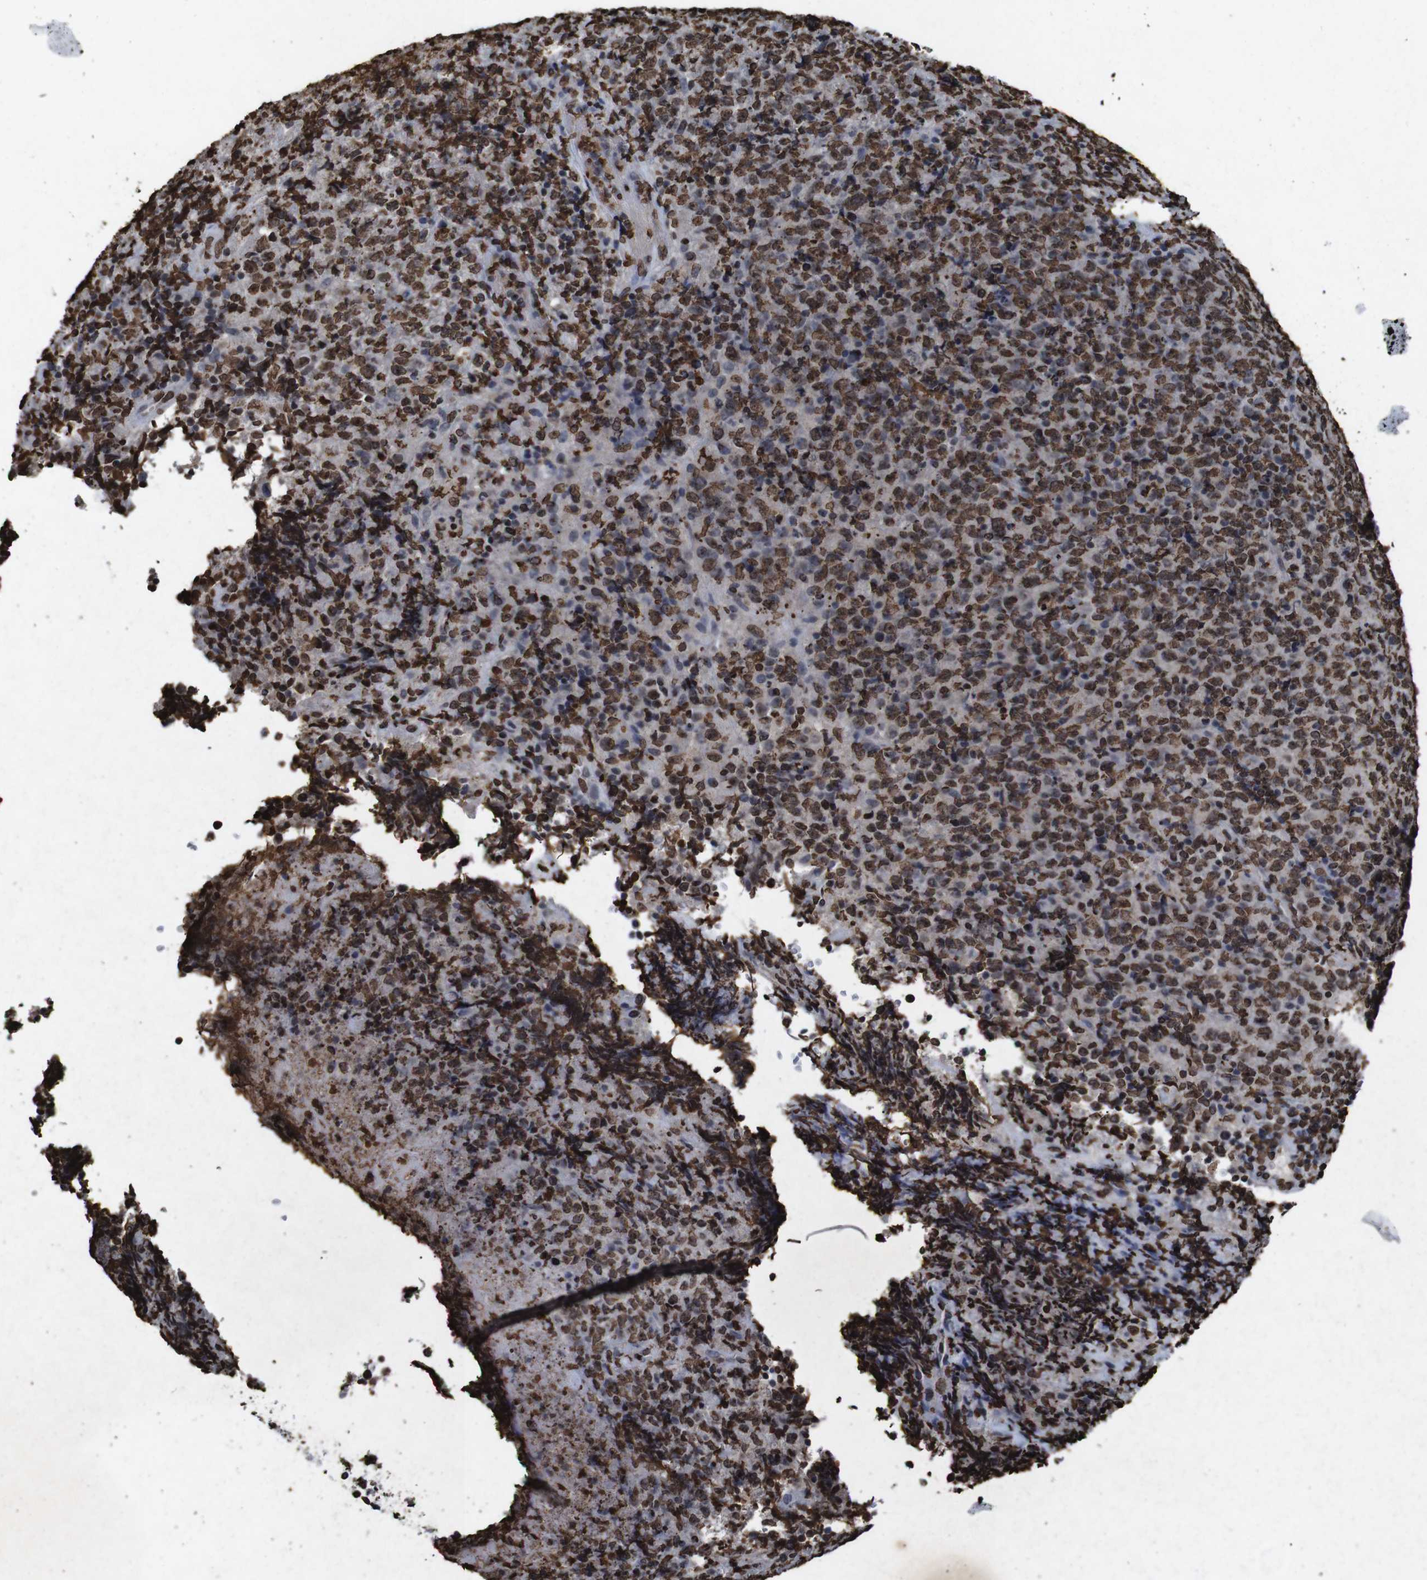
{"staining": {"intensity": "moderate", "quantity": ">75%", "location": "nuclear"}, "tissue": "lymphoma", "cell_type": "Tumor cells", "image_type": "cancer", "snomed": [{"axis": "morphology", "description": "Malignant lymphoma, non-Hodgkin's type, High grade"}, {"axis": "topography", "description": "Tonsil"}], "caption": "Immunohistochemical staining of human high-grade malignant lymphoma, non-Hodgkin's type displays moderate nuclear protein expression in about >75% of tumor cells. Nuclei are stained in blue.", "gene": "MDM2", "patient": {"sex": "female", "age": 36}}